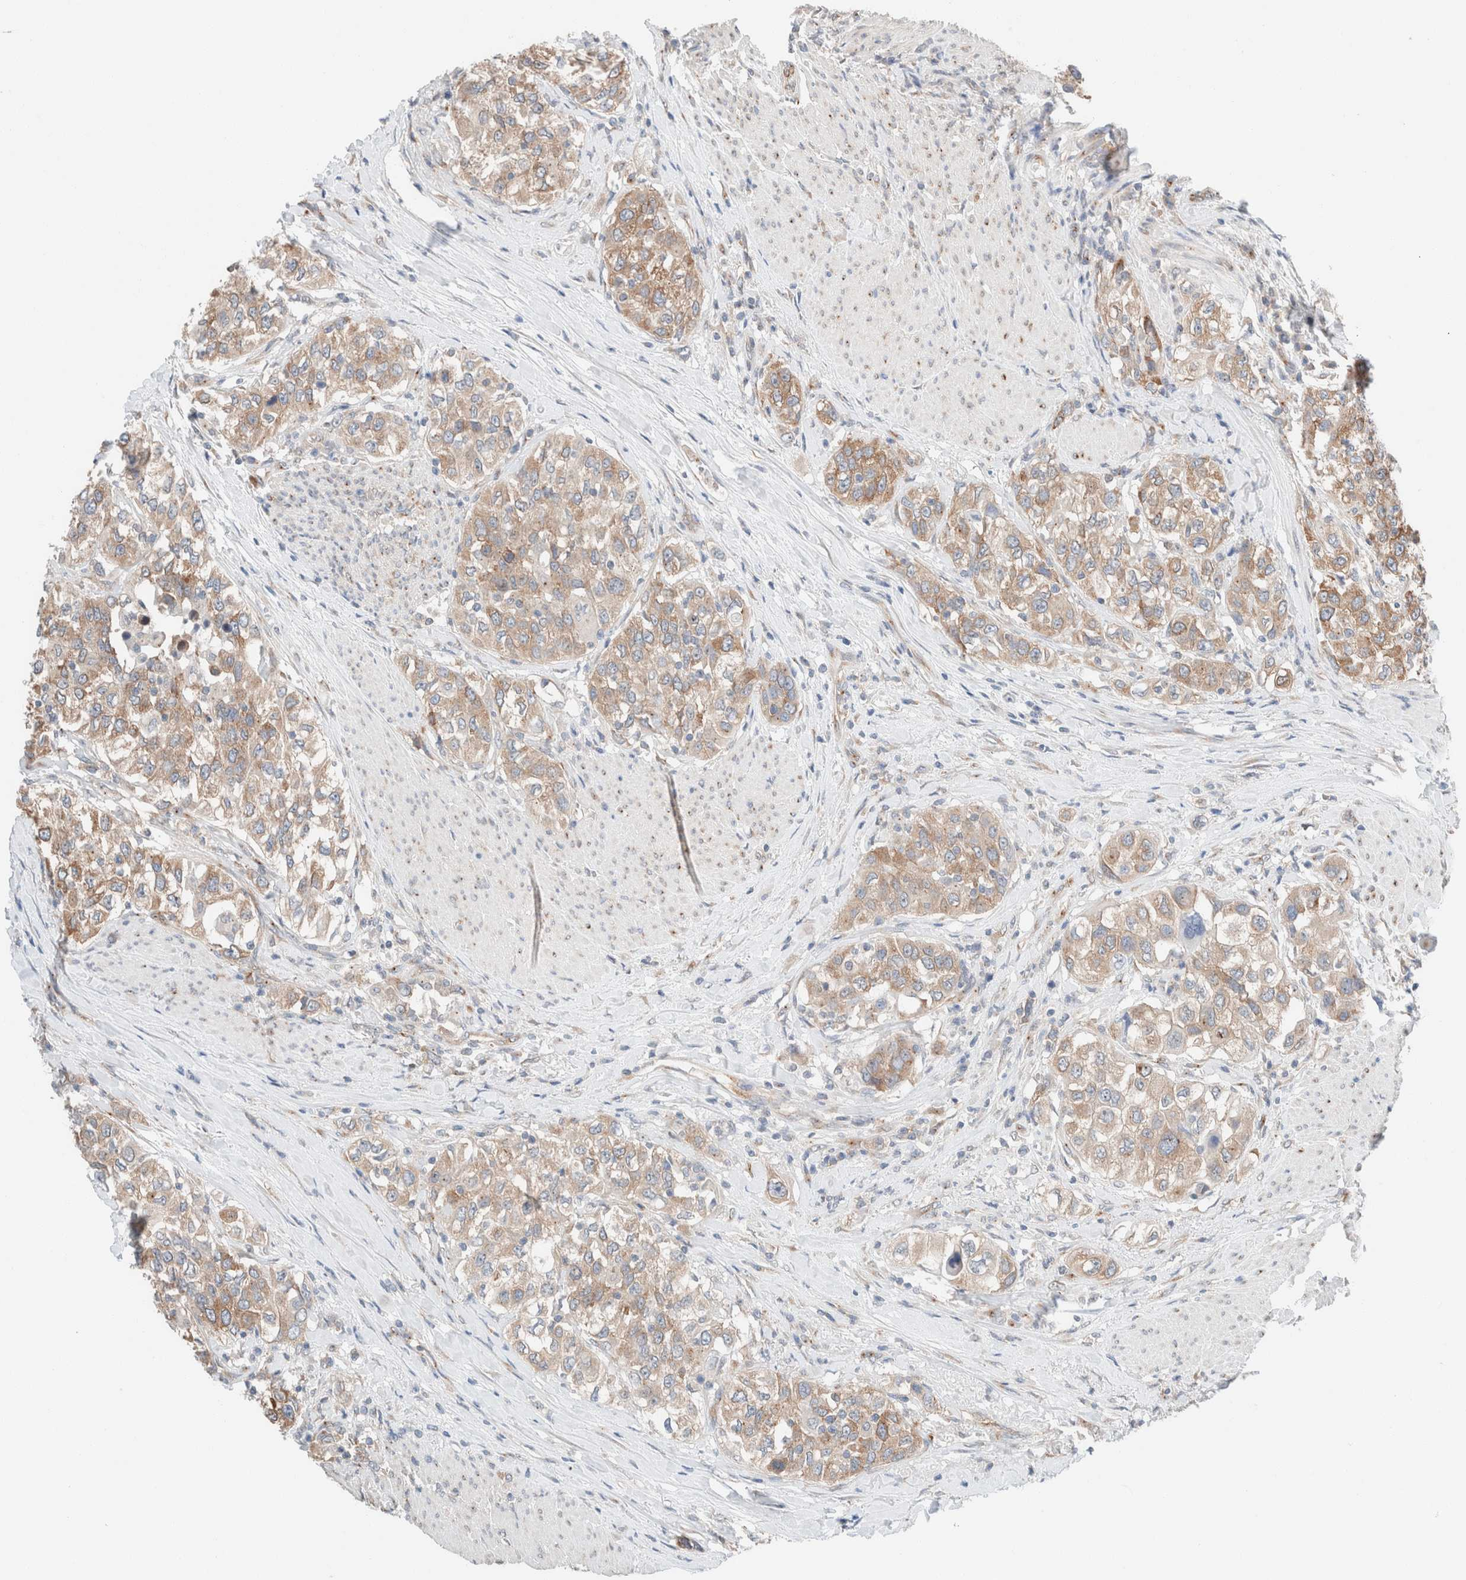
{"staining": {"intensity": "moderate", "quantity": ">75%", "location": "cytoplasmic/membranous"}, "tissue": "urothelial cancer", "cell_type": "Tumor cells", "image_type": "cancer", "snomed": [{"axis": "morphology", "description": "Urothelial carcinoma, High grade"}, {"axis": "topography", "description": "Urinary bladder"}], "caption": "This histopathology image displays high-grade urothelial carcinoma stained with immunohistochemistry to label a protein in brown. The cytoplasmic/membranous of tumor cells show moderate positivity for the protein. Nuclei are counter-stained blue.", "gene": "CASC3", "patient": {"sex": "female", "age": 80}}